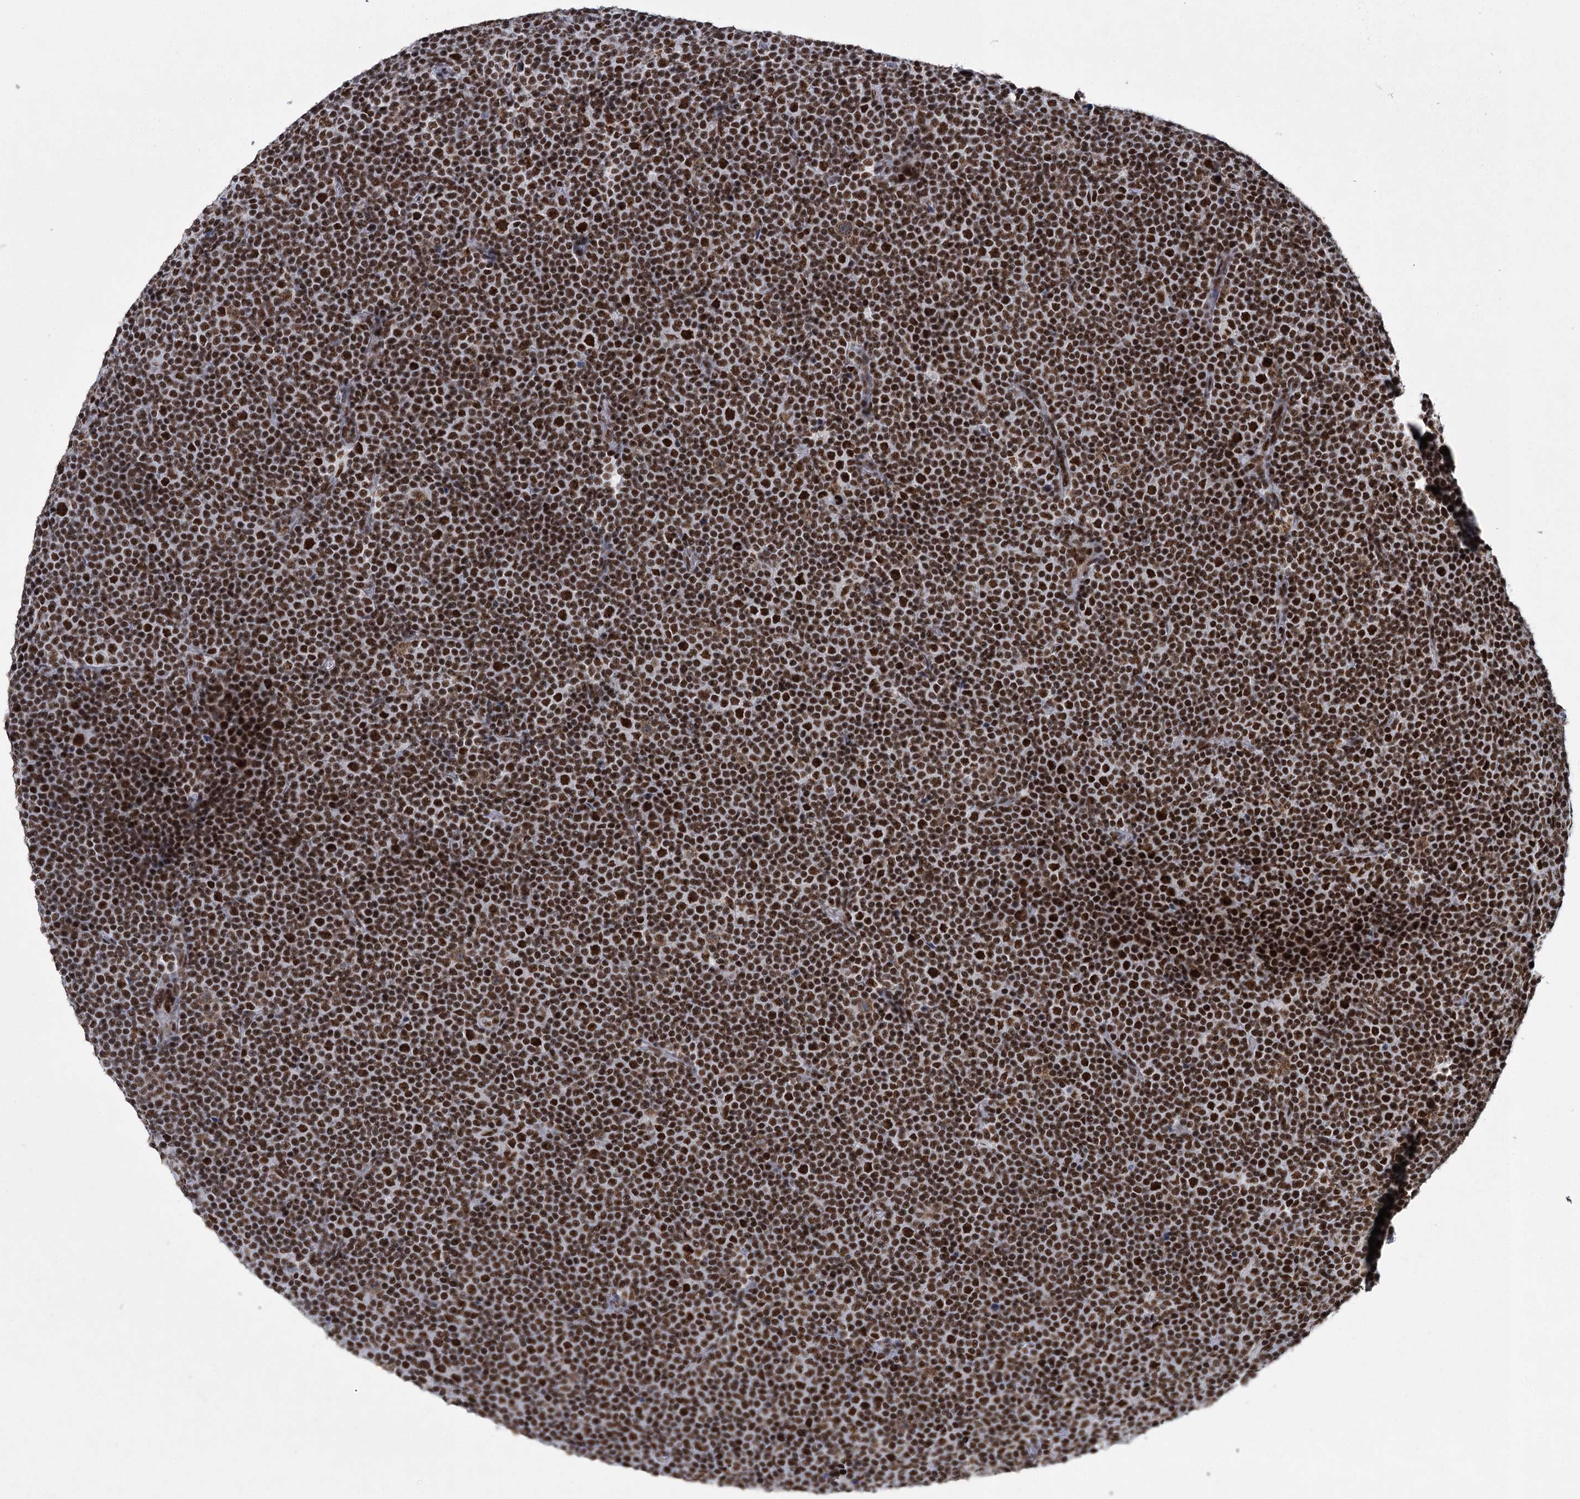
{"staining": {"intensity": "strong", "quantity": ">75%", "location": "nuclear"}, "tissue": "lymphoma", "cell_type": "Tumor cells", "image_type": "cancer", "snomed": [{"axis": "morphology", "description": "Malignant lymphoma, non-Hodgkin's type, Low grade"}, {"axis": "topography", "description": "Lymph node"}], "caption": "Immunohistochemical staining of human lymphoma demonstrates high levels of strong nuclear staining in about >75% of tumor cells. (DAB = brown stain, brightfield microscopy at high magnification).", "gene": "SCAF8", "patient": {"sex": "female", "age": 67}}